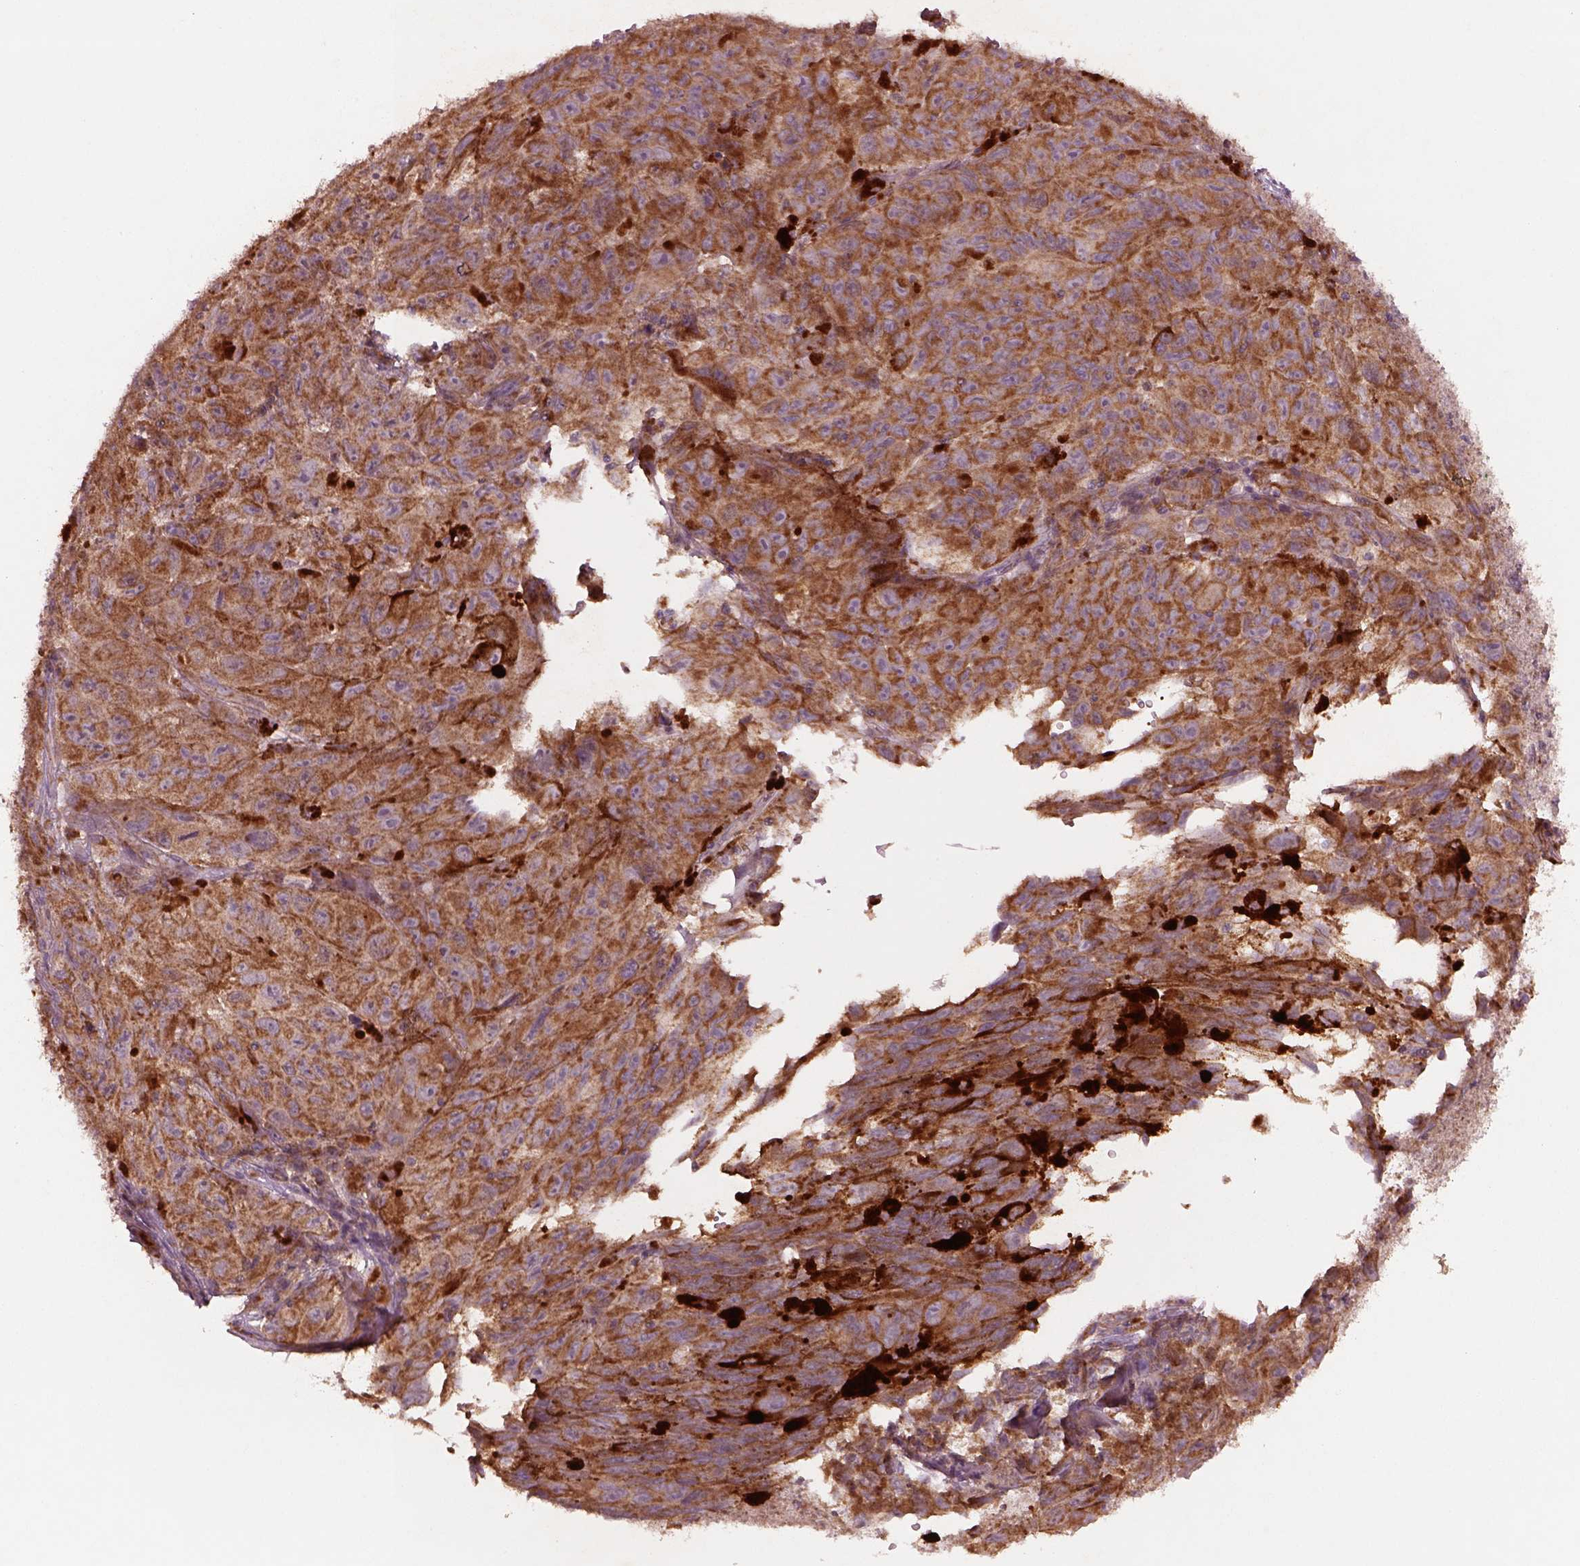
{"staining": {"intensity": "moderate", "quantity": ">75%", "location": "cytoplasmic/membranous"}, "tissue": "melanoma", "cell_type": "Tumor cells", "image_type": "cancer", "snomed": [{"axis": "morphology", "description": "Malignant melanoma, NOS"}, {"axis": "topography", "description": "Vulva, labia, clitoris and Bartholin´s gland, NO"}], "caption": "Immunohistochemistry (IHC) staining of melanoma, which exhibits medium levels of moderate cytoplasmic/membranous staining in approximately >75% of tumor cells indicating moderate cytoplasmic/membranous protein expression. The staining was performed using DAB (3,3'-diaminobenzidine) (brown) for protein detection and nuclei were counterstained in hematoxylin (blue).", "gene": "SLC25A5", "patient": {"sex": "female", "age": 75}}